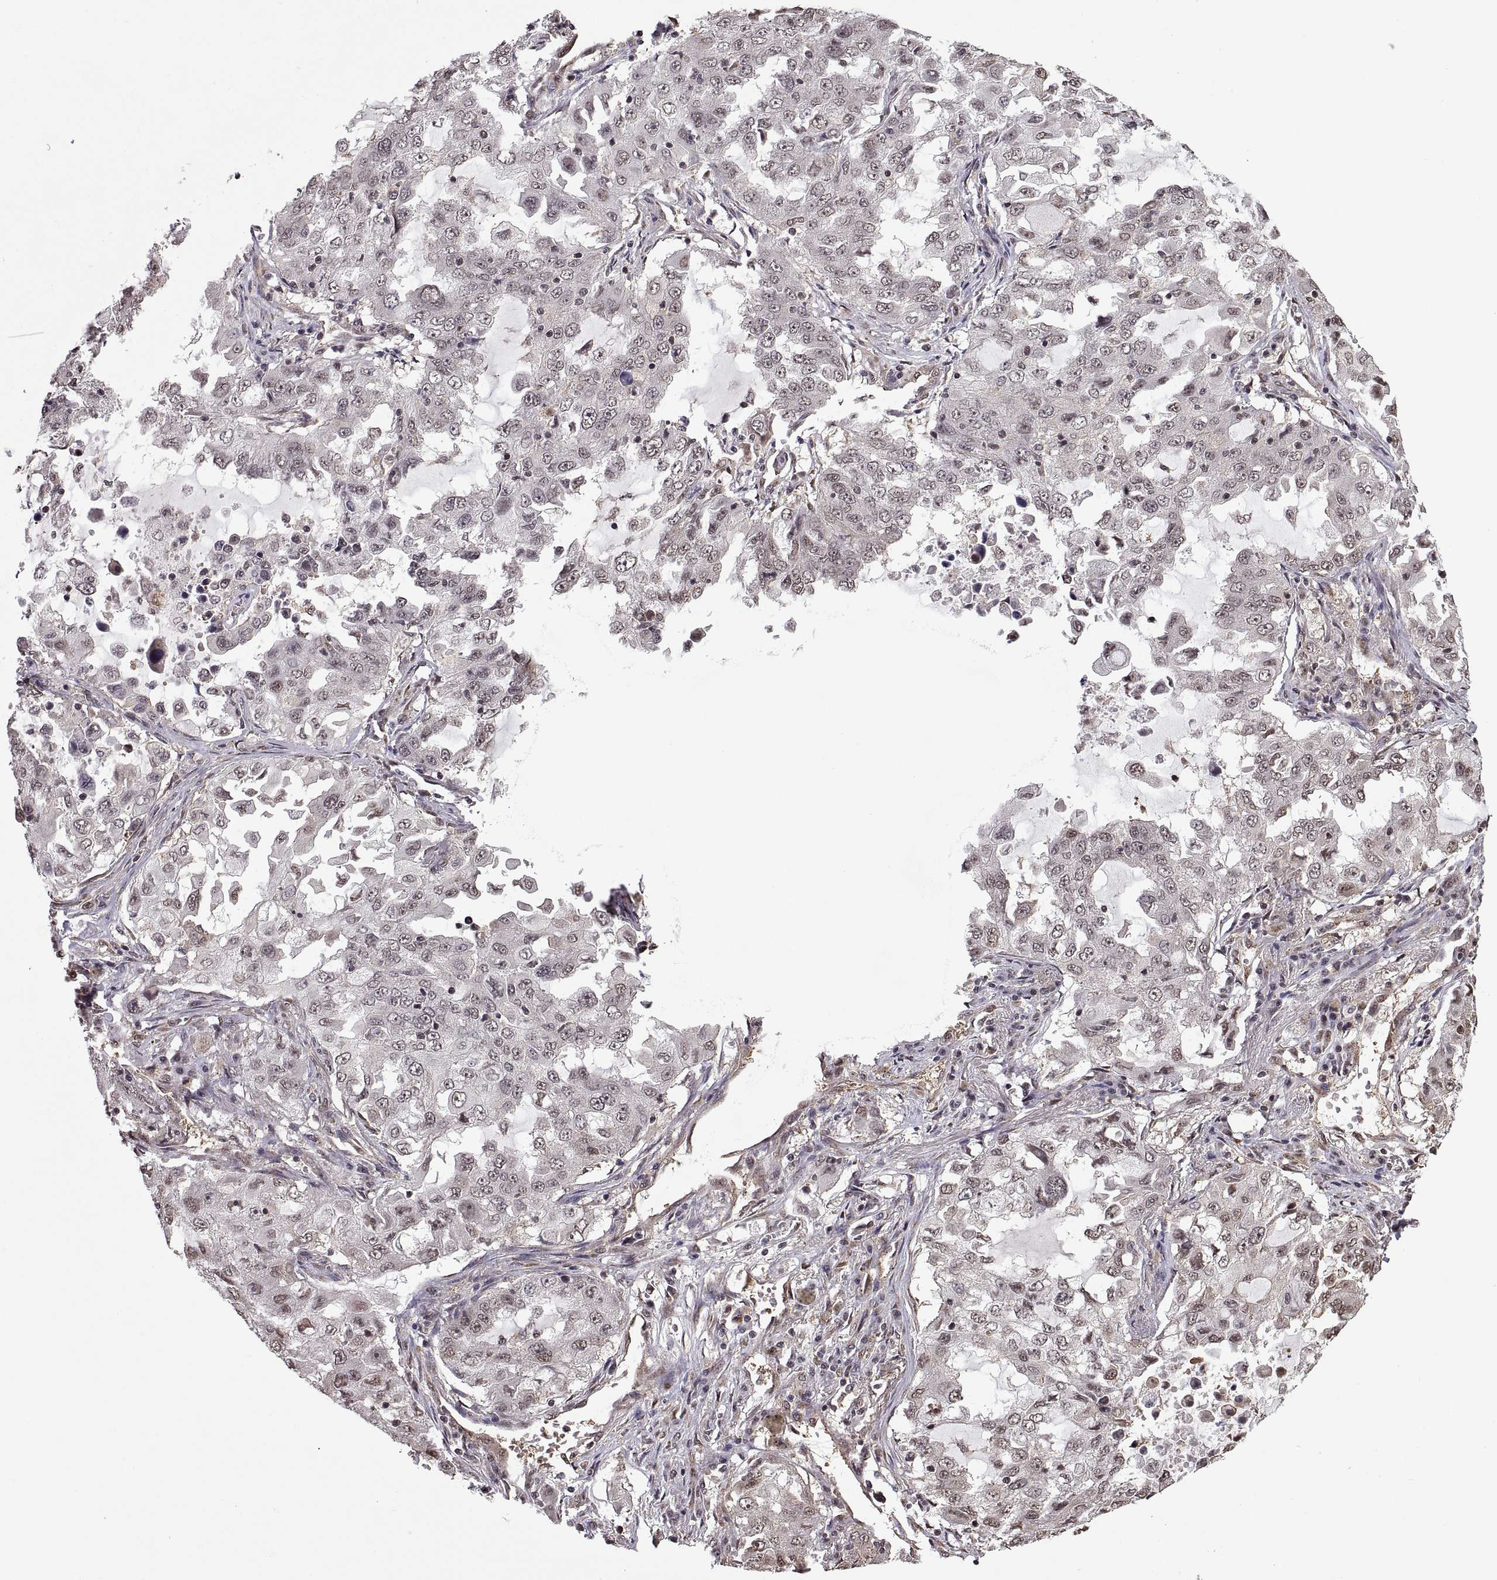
{"staining": {"intensity": "negative", "quantity": "none", "location": "none"}, "tissue": "lung cancer", "cell_type": "Tumor cells", "image_type": "cancer", "snomed": [{"axis": "morphology", "description": "Adenocarcinoma, NOS"}, {"axis": "topography", "description": "Lung"}], "caption": "This image is of lung cancer (adenocarcinoma) stained with immunohistochemistry to label a protein in brown with the nuclei are counter-stained blue. There is no staining in tumor cells.", "gene": "ARRB1", "patient": {"sex": "female", "age": 61}}